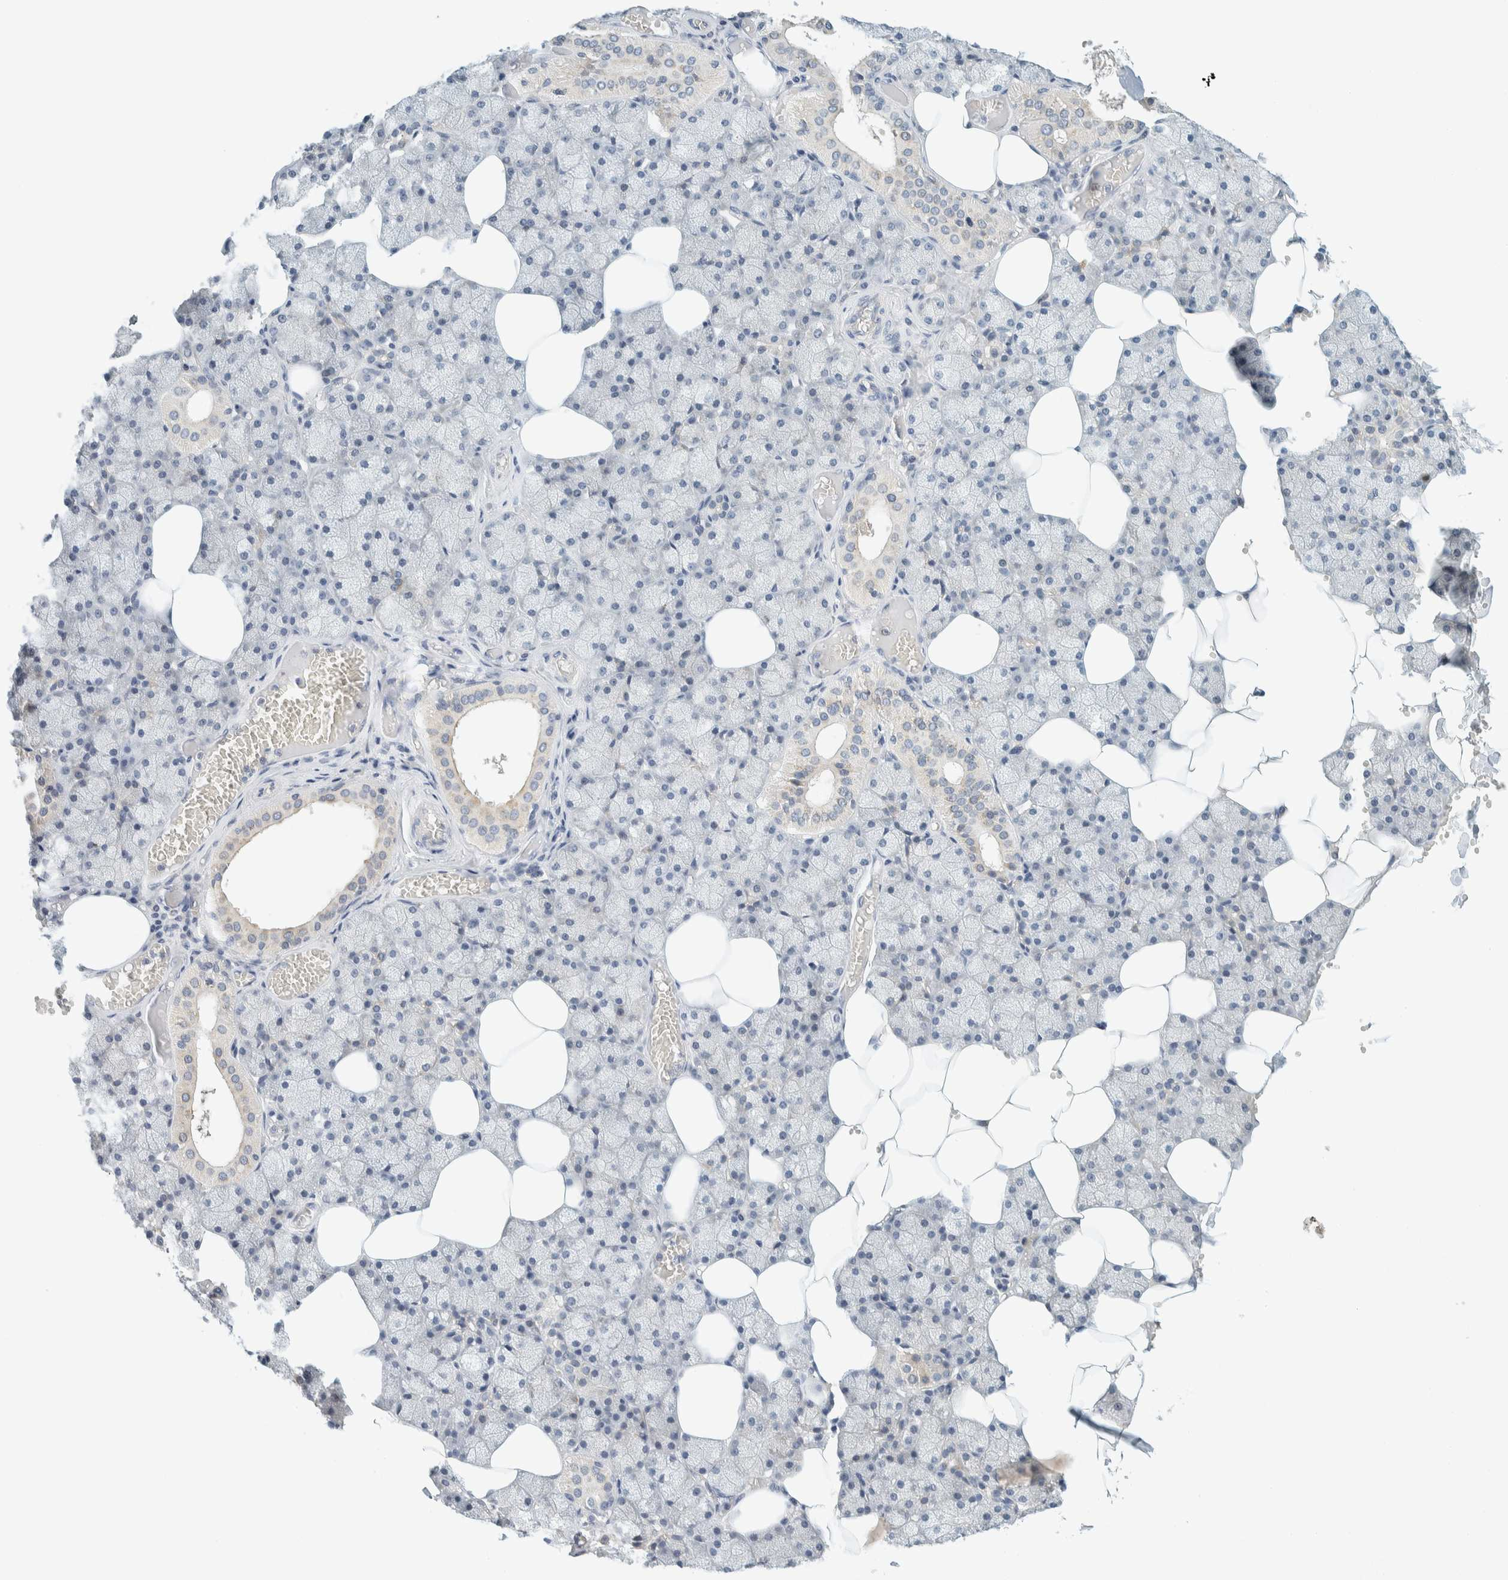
{"staining": {"intensity": "weak", "quantity": "25%-75%", "location": "cytoplasmic/membranous"}, "tissue": "salivary gland", "cell_type": "Glandular cells", "image_type": "normal", "snomed": [{"axis": "morphology", "description": "Normal tissue, NOS"}, {"axis": "topography", "description": "Salivary gland"}], "caption": "Approximately 25%-75% of glandular cells in normal salivary gland display weak cytoplasmic/membranous protein expression as visualized by brown immunohistochemical staining.", "gene": "SUMF2", "patient": {"sex": "male", "age": 62}}